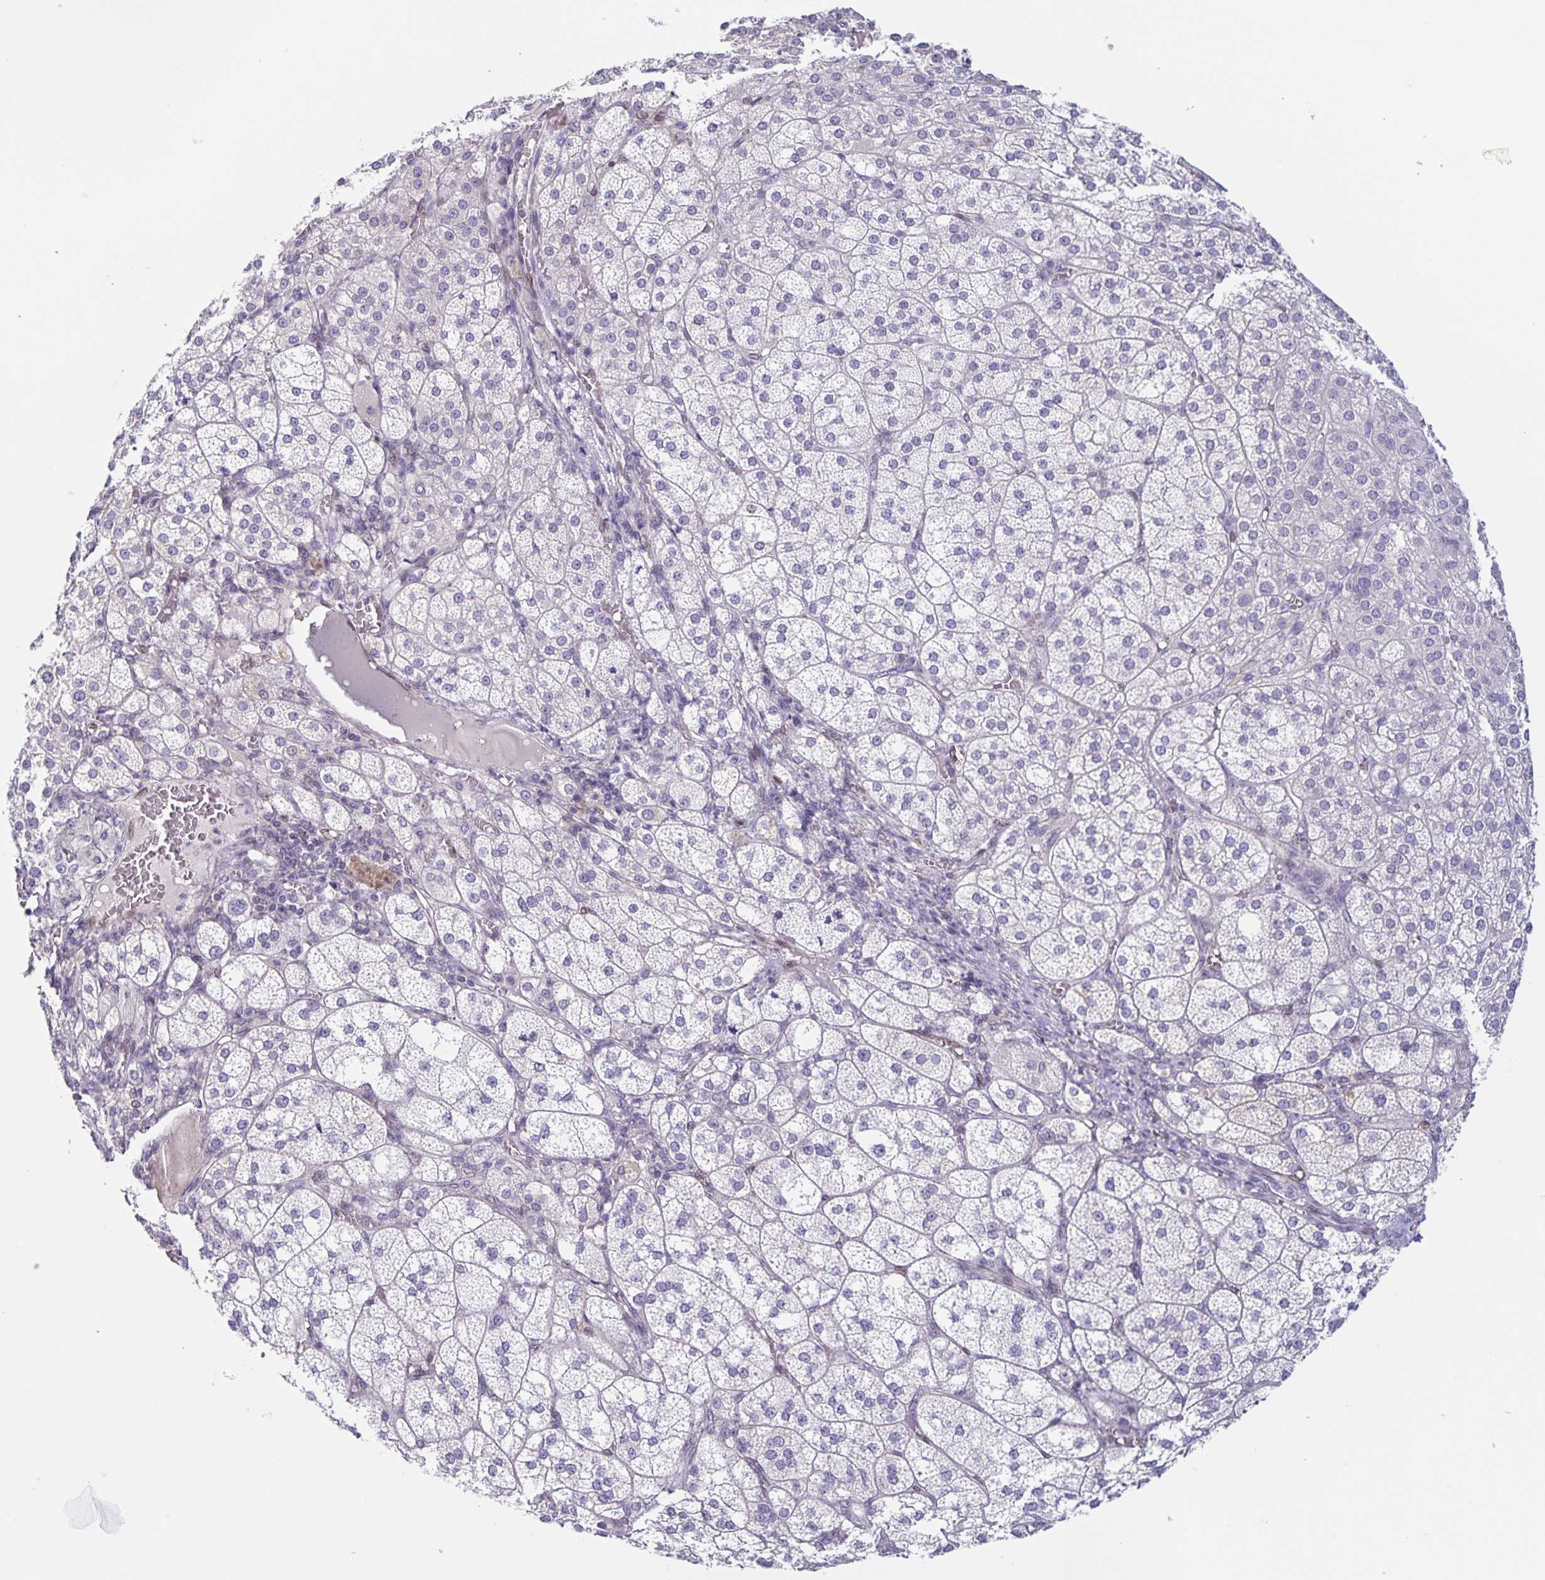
{"staining": {"intensity": "negative", "quantity": "none", "location": "none"}, "tissue": "adrenal gland", "cell_type": "Glandular cells", "image_type": "normal", "snomed": [{"axis": "morphology", "description": "Normal tissue, NOS"}, {"axis": "topography", "description": "Adrenal gland"}], "caption": "A high-resolution micrograph shows immunohistochemistry (IHC) staining of benign adrenal gland, which reveals no significant positivity in glandular cells.", "gene": "SYNE2", "patient": {"sex": "female", "age": 60}}